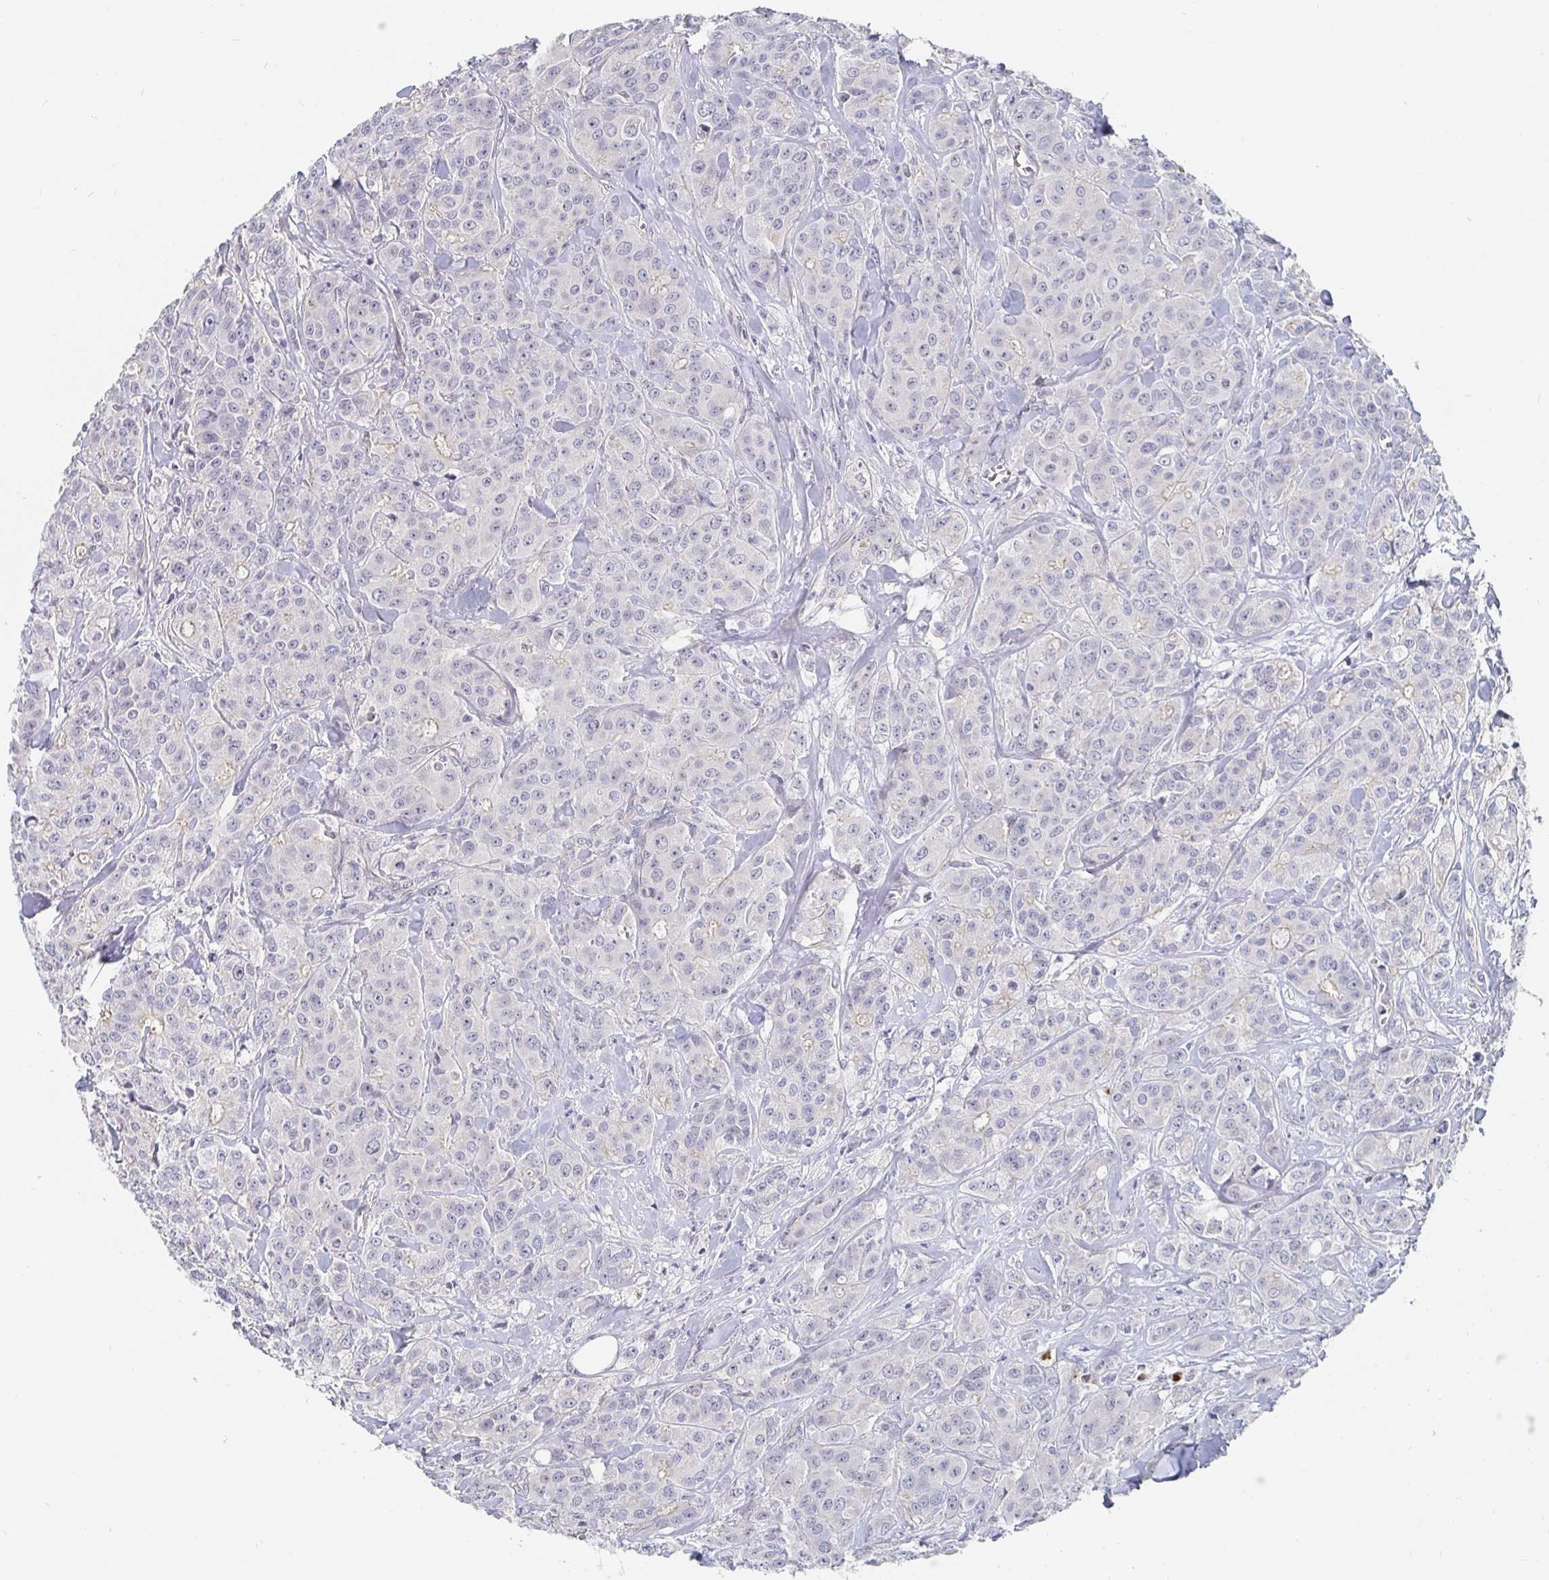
{"staining": {"intensity": "negative", "quantity": "none", "location": "none"}, "tissue": "breast cancer", "cell_type": "Tumor cells", "image_type": "cancer", "snomed": [{"axis": "morphology", "description": "Normal tissue, NOS"}, {"axis": "morphology", "description": "Duct carcinoma"}, {"axis": "topography", "description": "Breast"}], "caption": "High power microscopy image of an immunohistochemistry (IHC) micrograph of breast cancer, revealing no significant positivity in tumor cells. (Immunohistochemistry (ihc), brightfield microscopy, high magnification).", "gene": "MEIS1", "patient": {"sex": "female", "age": 43}}